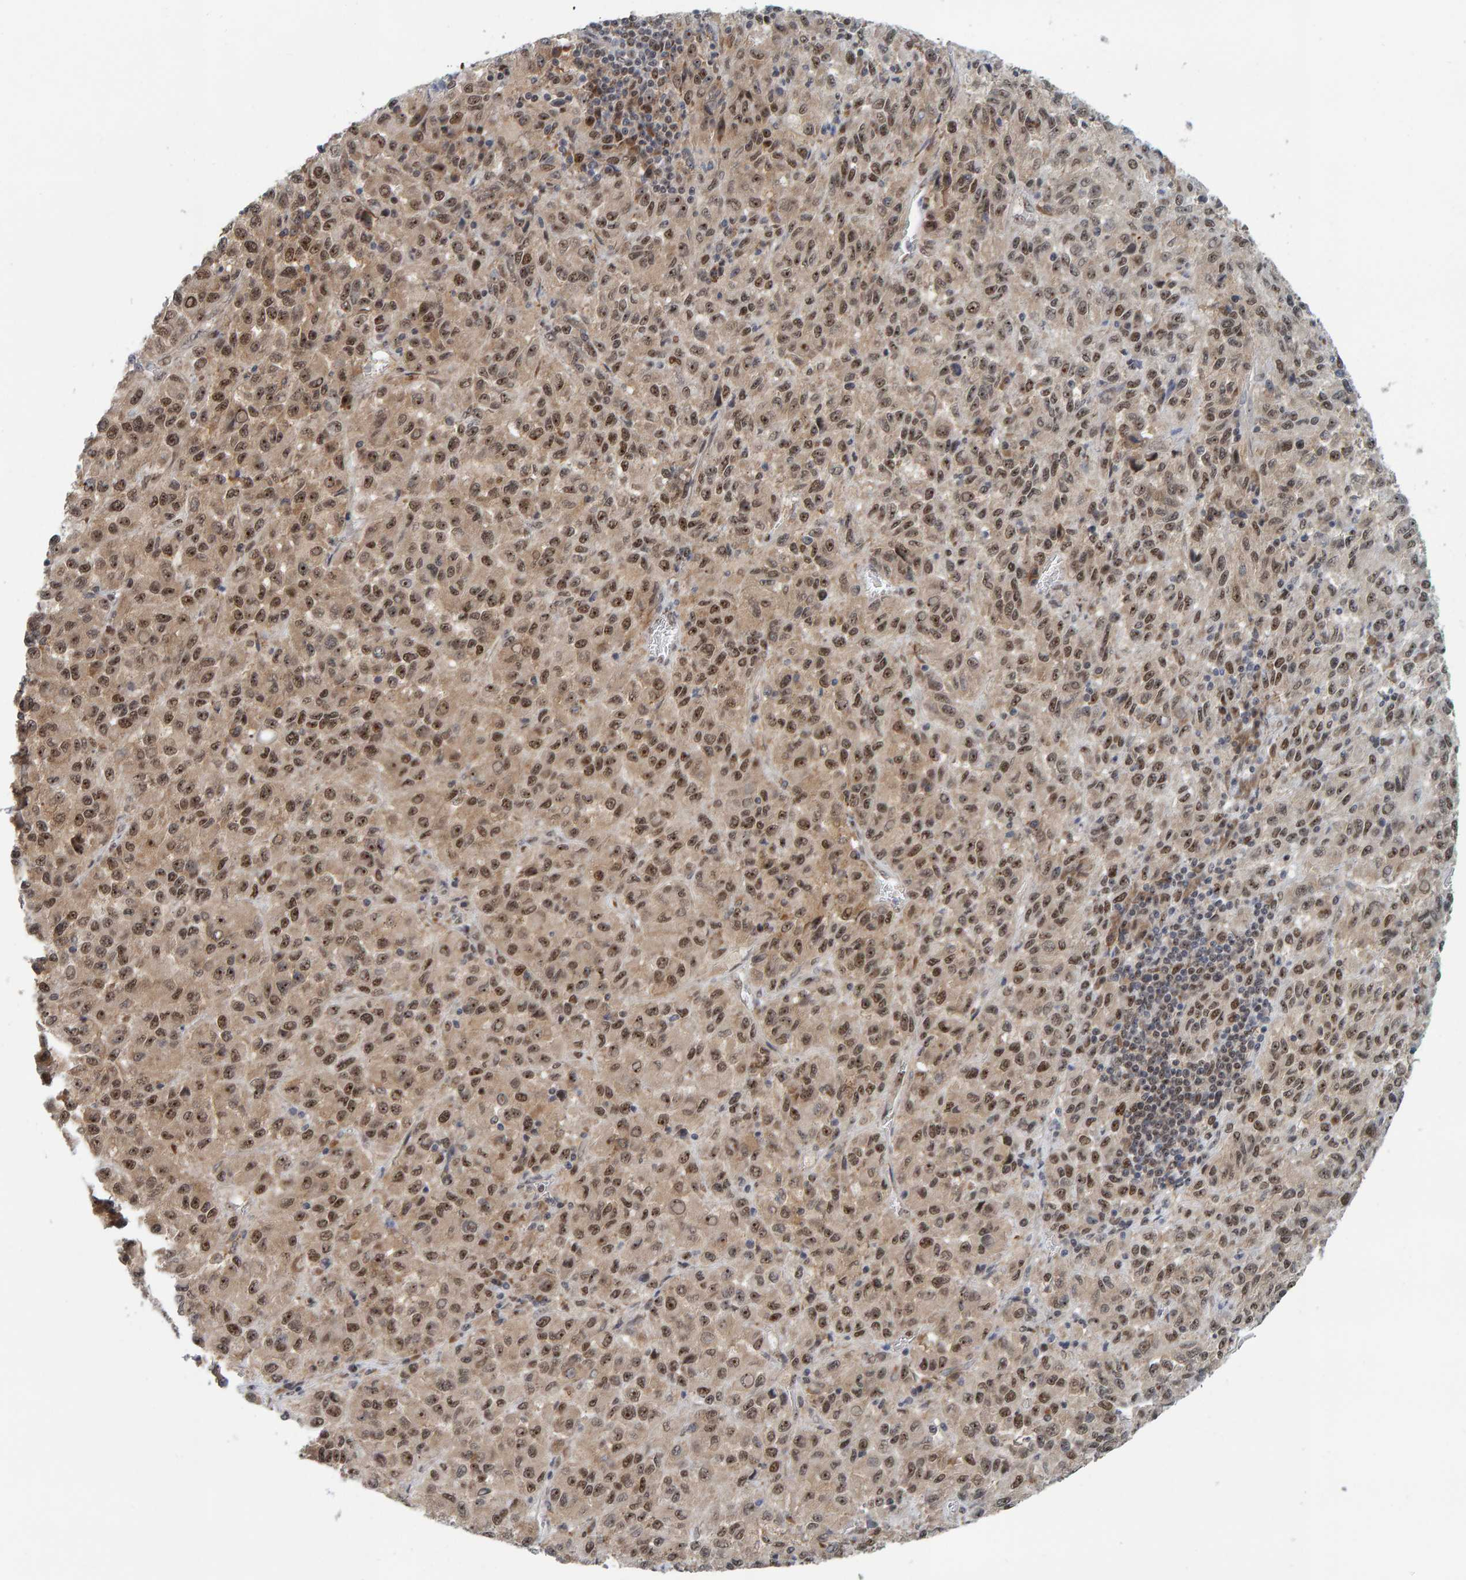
{"staining": {"intensity": "moderate", "quantity": ">75%", "location": "cytoplasmic/membranous,nuclear"}, "tissue": "skin cancer", "cell_type": "Tumor cells", "image_type": "cancer", "snomed": [{"axis": "morphology", "description": "Squamous cell carcinoma, NOS"}, {"axis": "topography", "description": "Skin"}], "caption": "Squamous cell carcinoma (skin) stained with a brown dye demonstrates moderate cytoplasmic/membranous and nuclear positive staining in approximately >75% of tumor cells.", "gene": "POLR1E", "patient": {"sex": "female", "age": 73}}